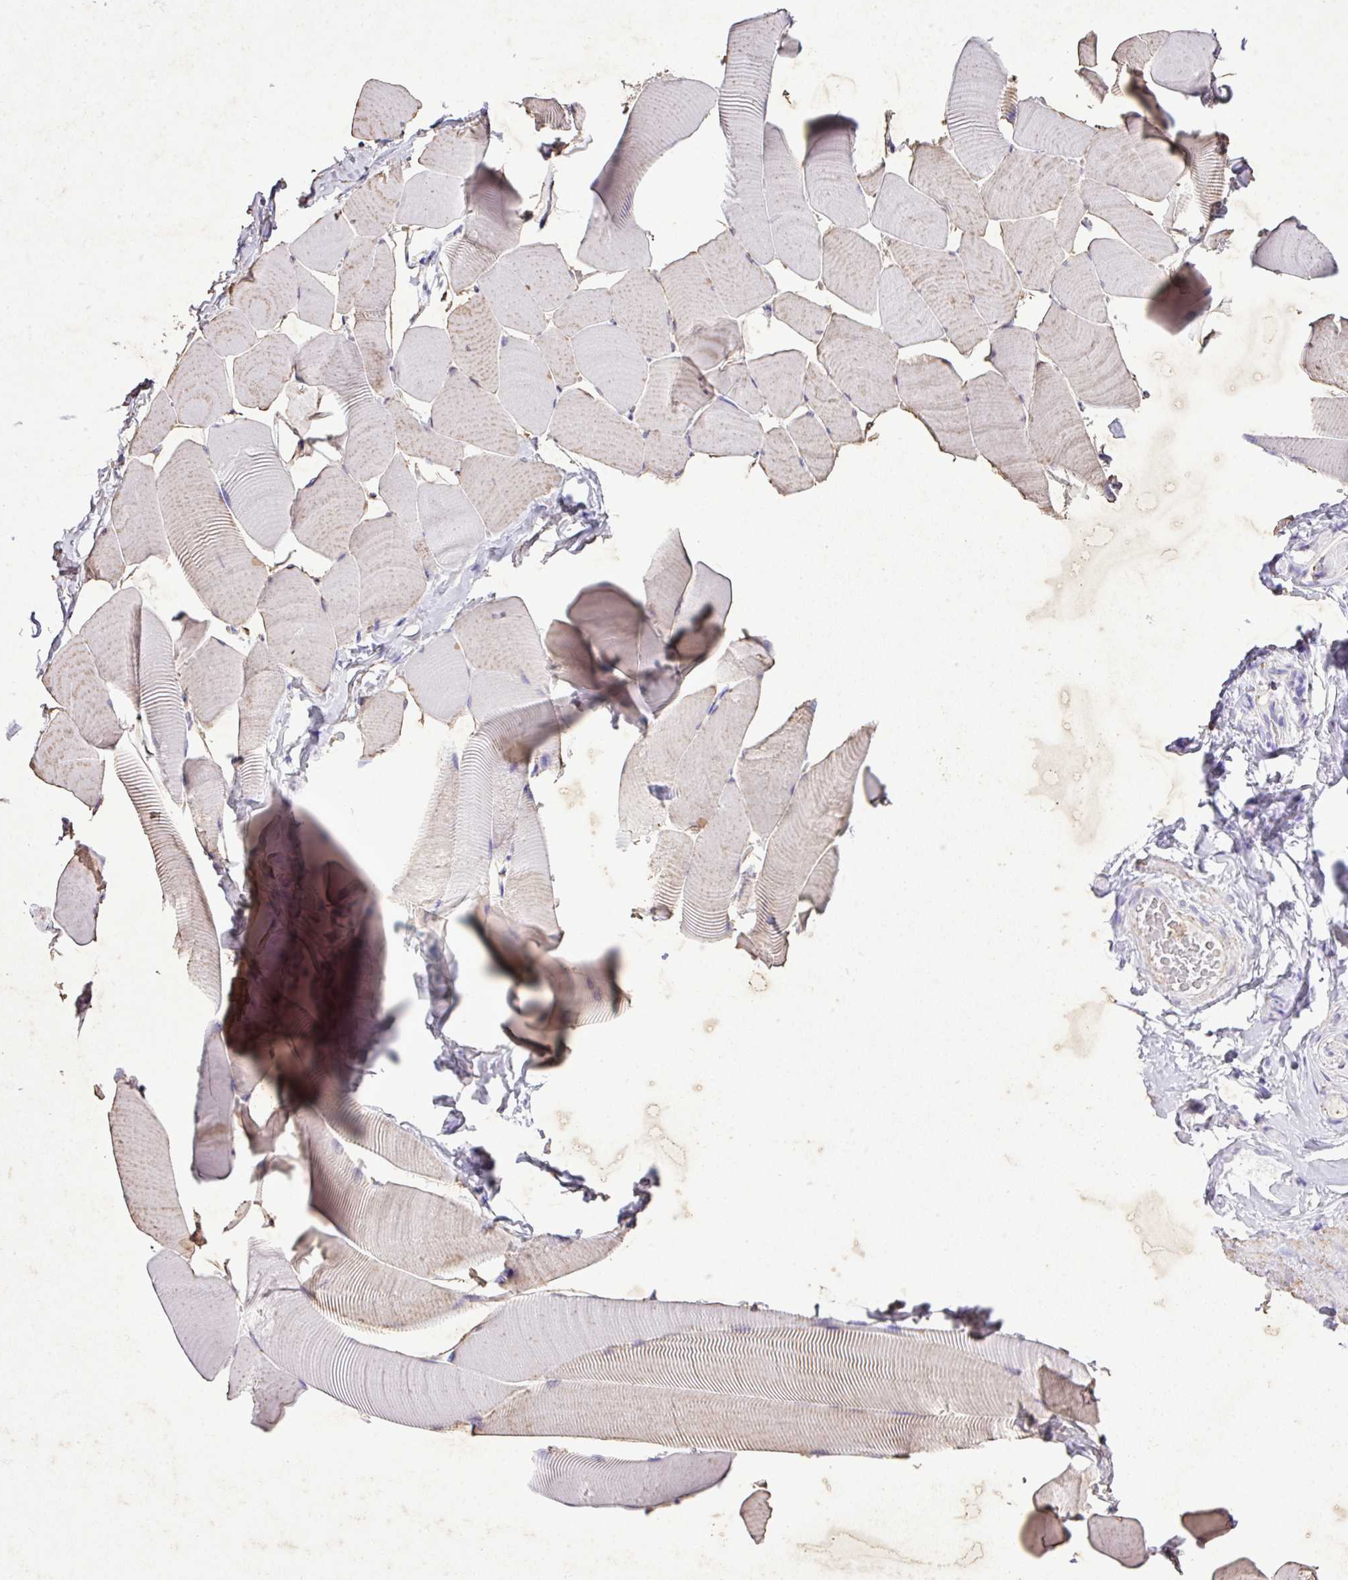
{"staining": {"intensity": "moderate", "quantity": "<25%", "location": "cytoplasmic/membranous"}, "tissue": "skeletal muscle", "cell_type": "Myocytes", "image_type": "normal", "snomed": [{"axis": "morphology", "description": "Normal tissue, NOS"}, {"axis": "topography", "description": "Skeletal muscle"}], "caption": "Myocytes display low levels of moderate cytoplasmic/membranous staining in about <25% of cells in benign human skeletal muscle.", "gene": "KCNJ11", "patient": {"sex": "male", "age": 25}}